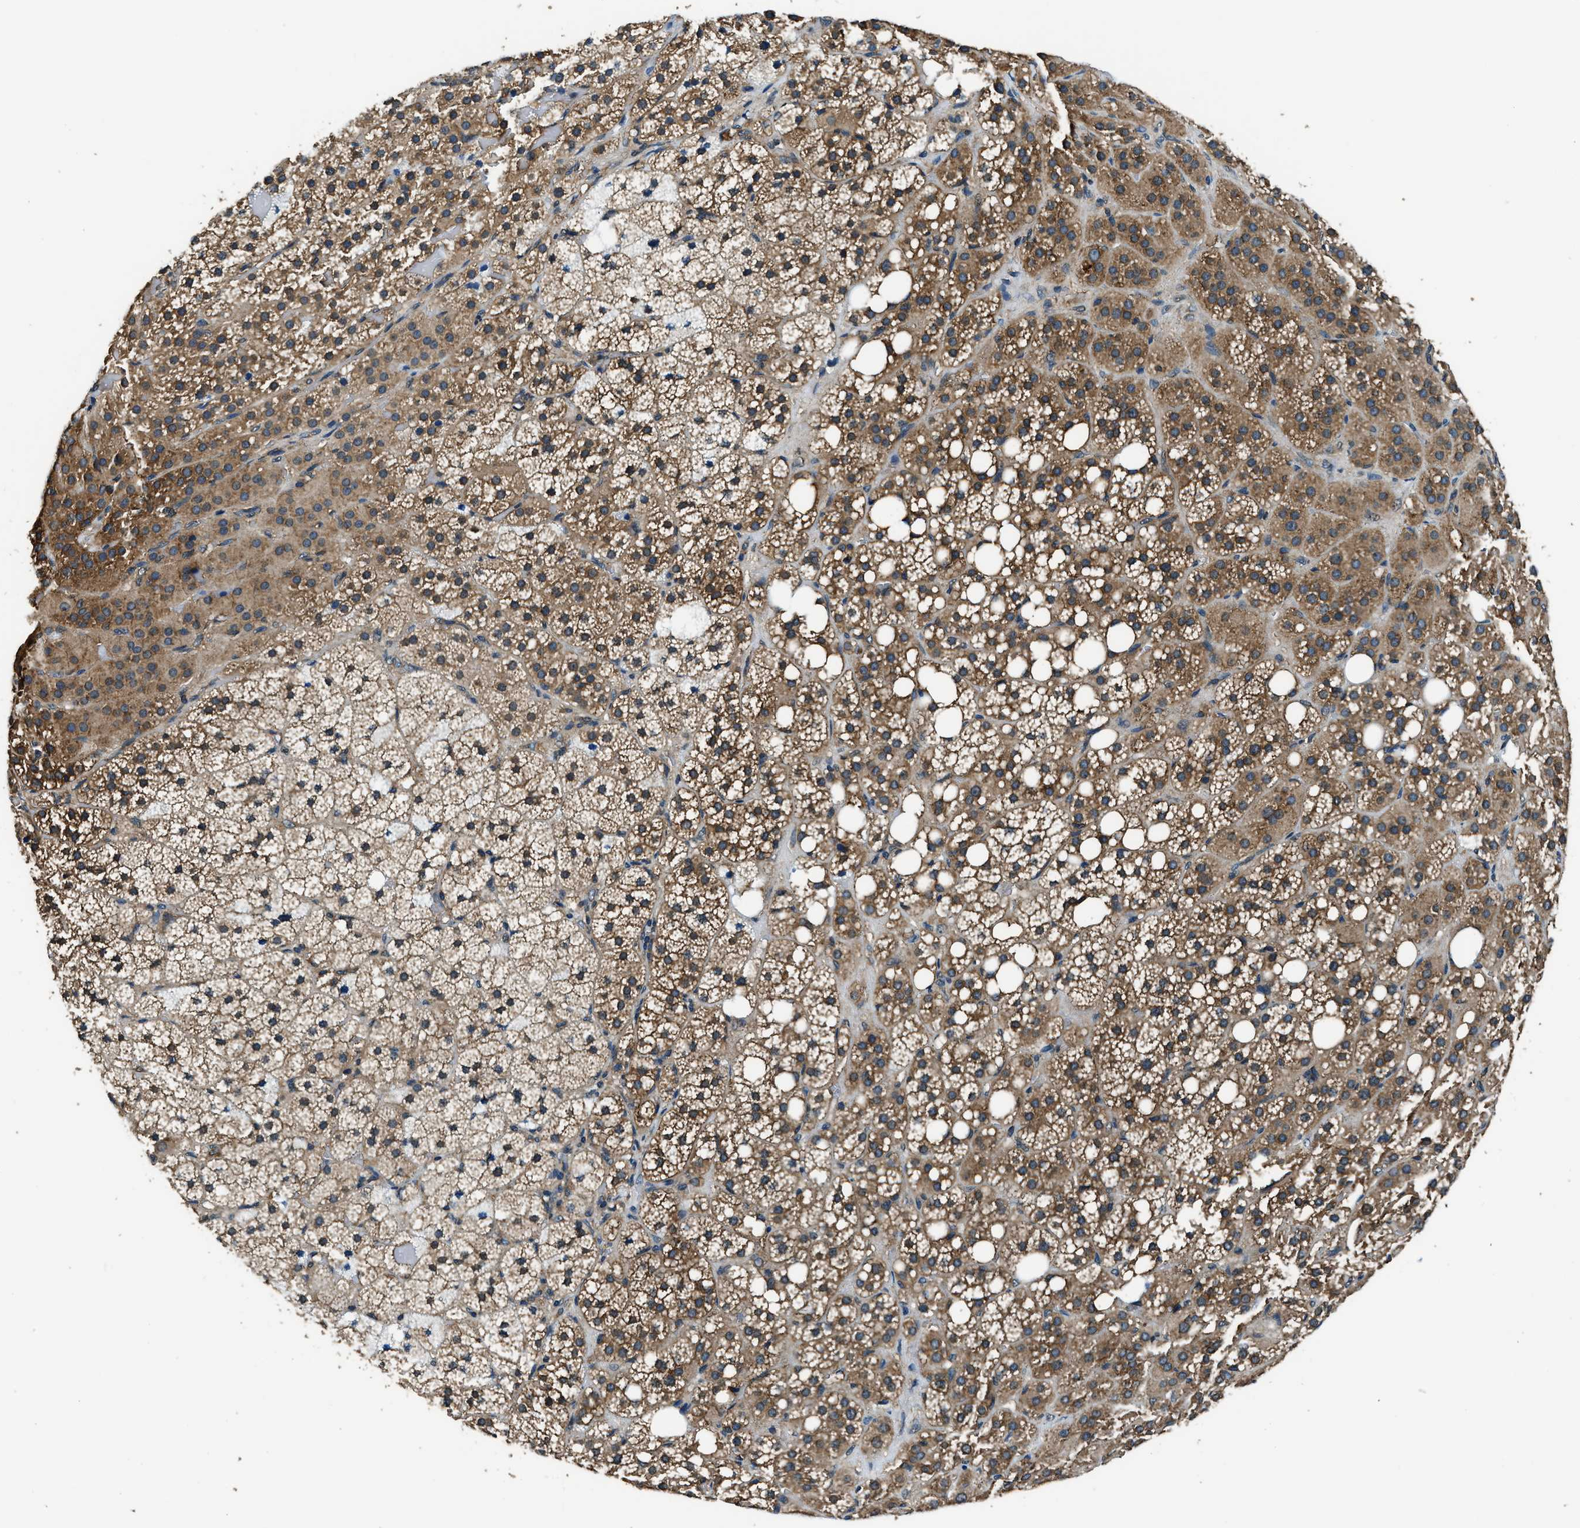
{"staining": {"intensity": "moderate", "quantity": ">75%", "location": "cytoplasmic/membranous"}, "tissue": "adrenal gland", "cell_type": "Glandular cells", "image_type": "normal", "snomed": [{"axis": "morphology", "description": "Normal tissue, NOS"}, {"axis": "topography", "description": "Adrenal gland"}], "caption": "Immunohistochemistry (DAB (3,3'-diaminobenzidine)) staining of benign adrenal gland displays moderate cytoplasmic/membranous protein staining in approximately >75% of glandular cells. The staining was performed using DAB, with brown indicating positive protein expression. Nuclei are stained blue with hematoxylin.", "gene": "ARFGAP2", "patient": {"sex": "female", "age": 59}}